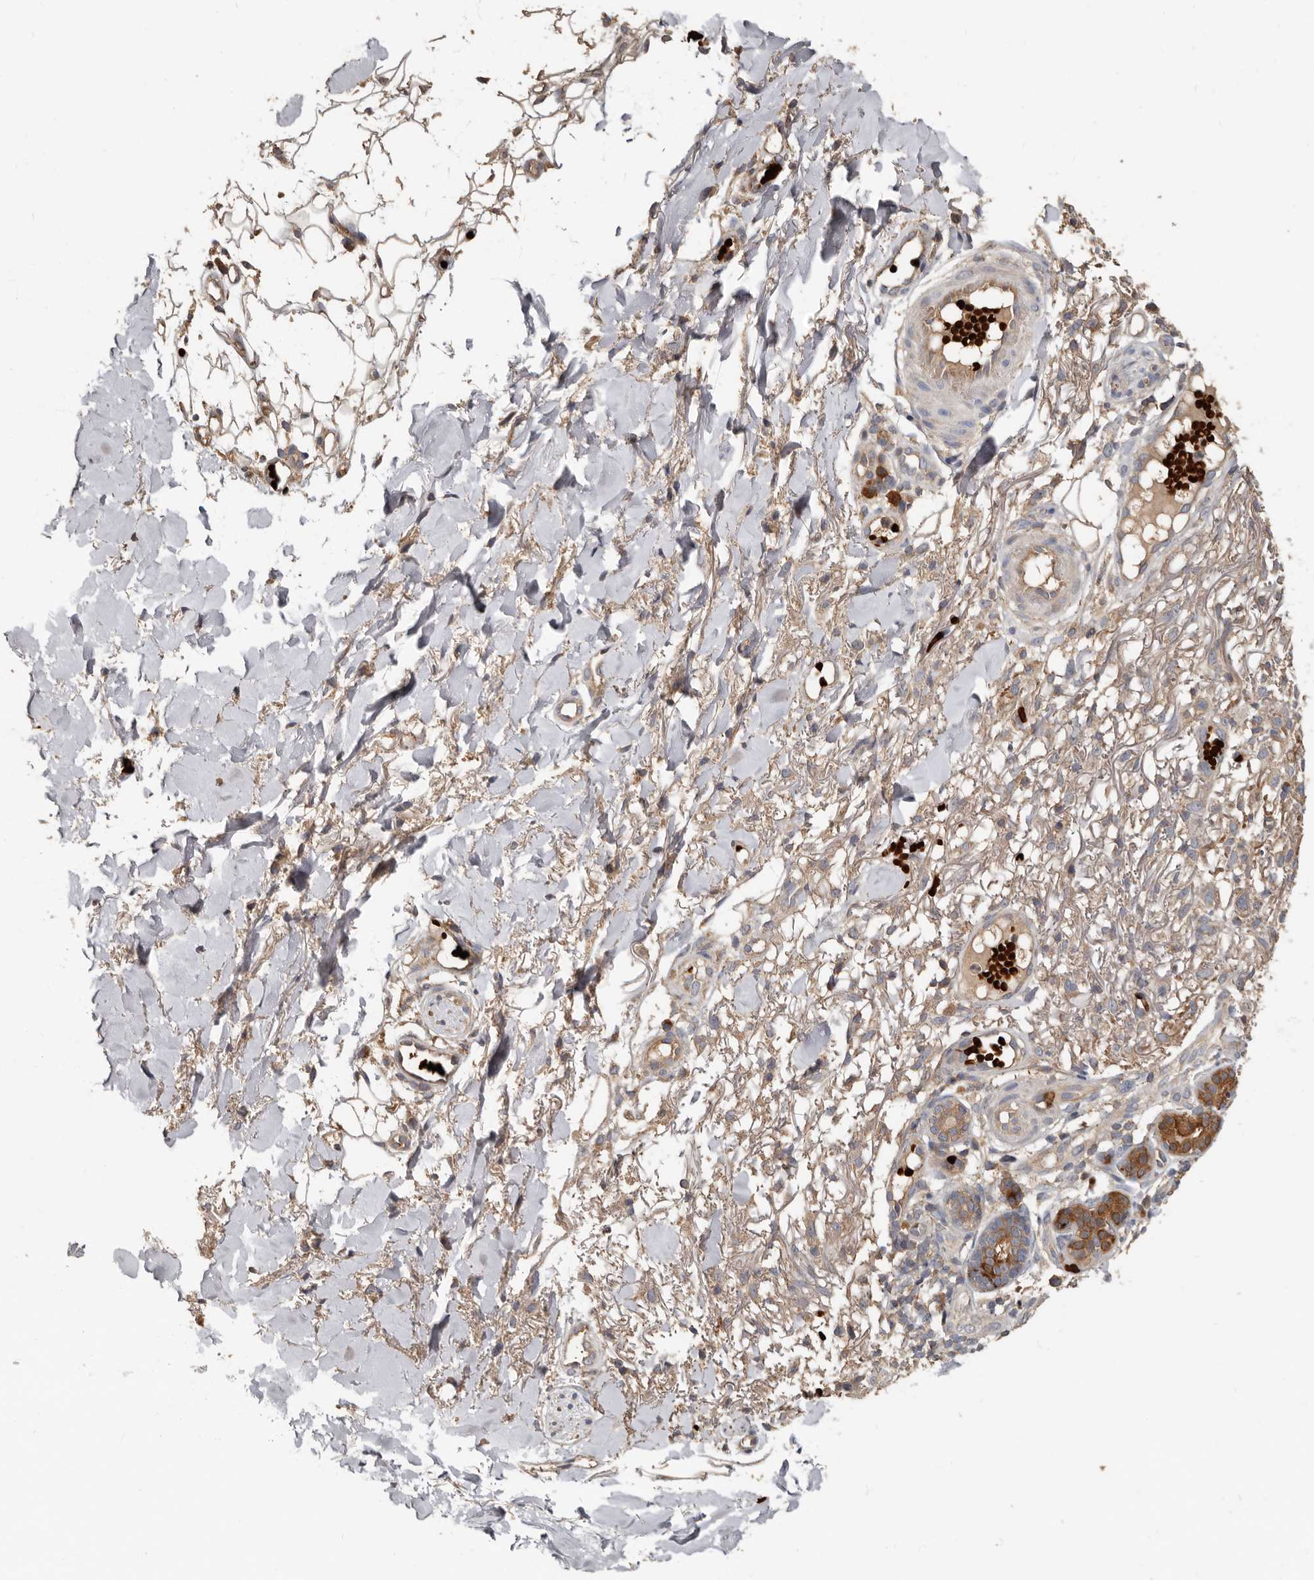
{"staining": {"intensity": "moderate", "quantity": "<25%", "location": "cytoplasmic/membranous"}, "tissue": "skin cancer", "cell_type": "Tumor cells", "image_type": "cancer", "snomed": [{"axis": "morphology", "description": "Normal tissue, NOS"}, {"axis": "morphology", "description": "Squamous cell carcinoma, NOS"}, {"axis": "topography", "description": "Skin"}], "caption": "DAB (3,3'-diaminobenzidine) immunohistochemical staining of human squamous cell carcinoma (skin) demonstrates moderate cytoplasmic/membranous protein expression in about <25% of tumor cells. (DAB (3,3'-diaminobenzidine) IHC, brown staining for protein, blue staining for nuclei).", "gene": "KIF26B", "patient": {"sex": "female", "age": 96}}